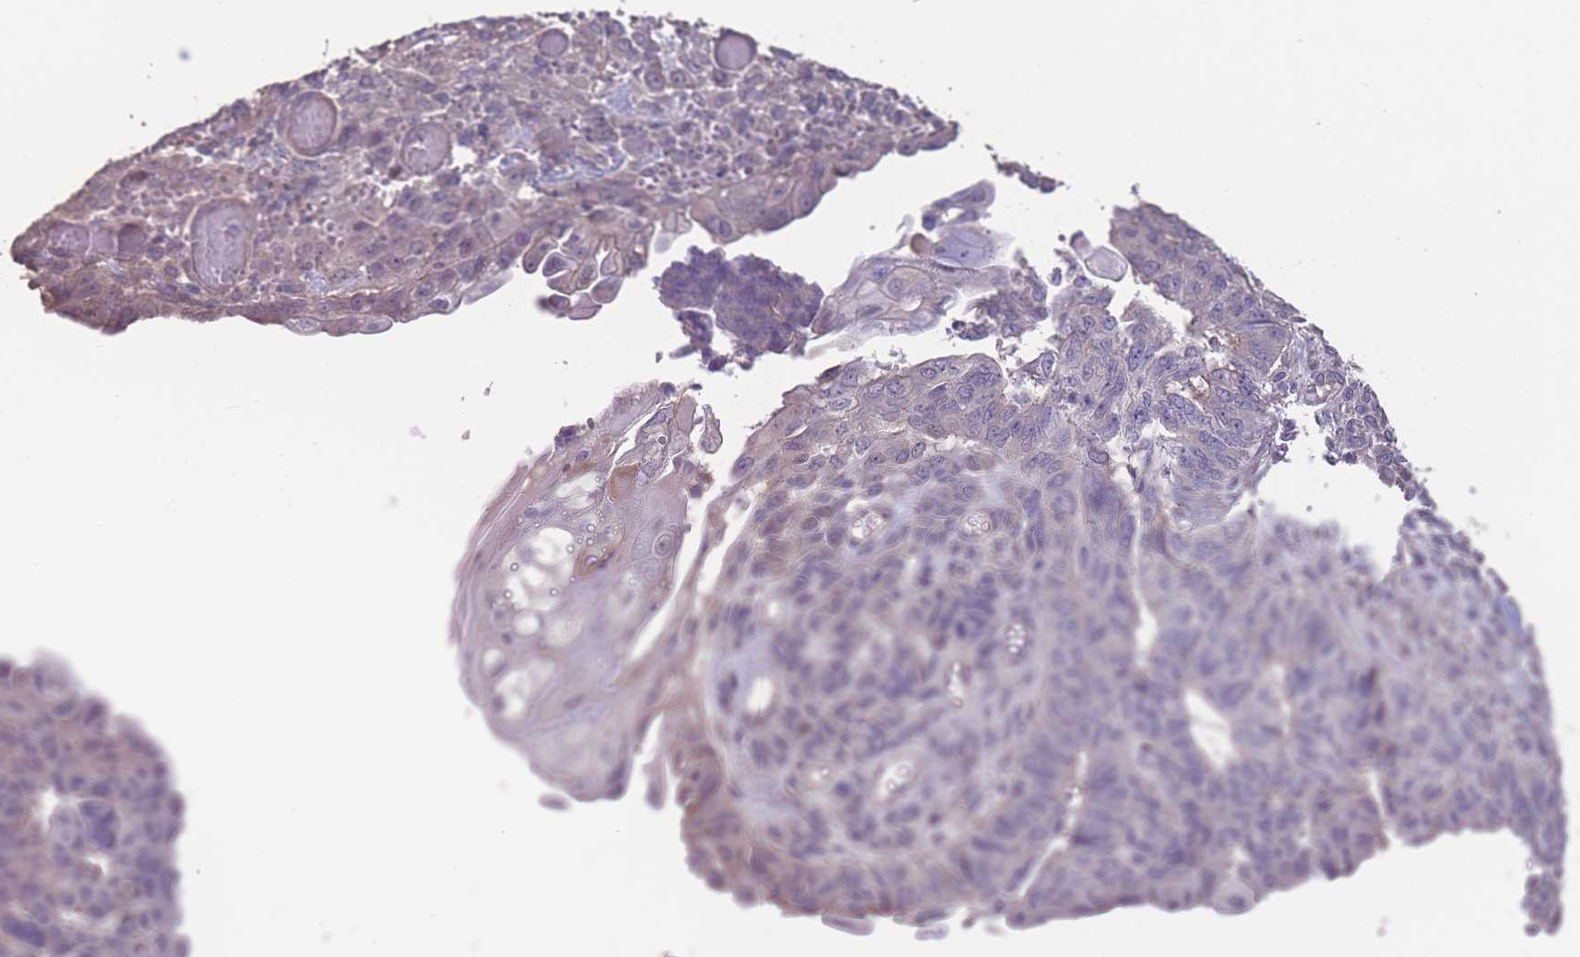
{"staining": {"intensity": "negative", "quantity": "none", "location": "none"}, "tissue": "endometrial cancer", "cell_type": "Tumor cells", "image_type": "cancer", "snomed": [{"axis": "morphology", "description": "Adenocarcinoma, NOS"}, {"axis": "topography", "description": "Endometrium"}], "caption": "Immunohistochemical staining of human adenocarcinoma (endometrial) reveals no significant positivity in tumor cells.", "gene": "RSPH10B", "patient": {"sex": "female", "age": 32}}